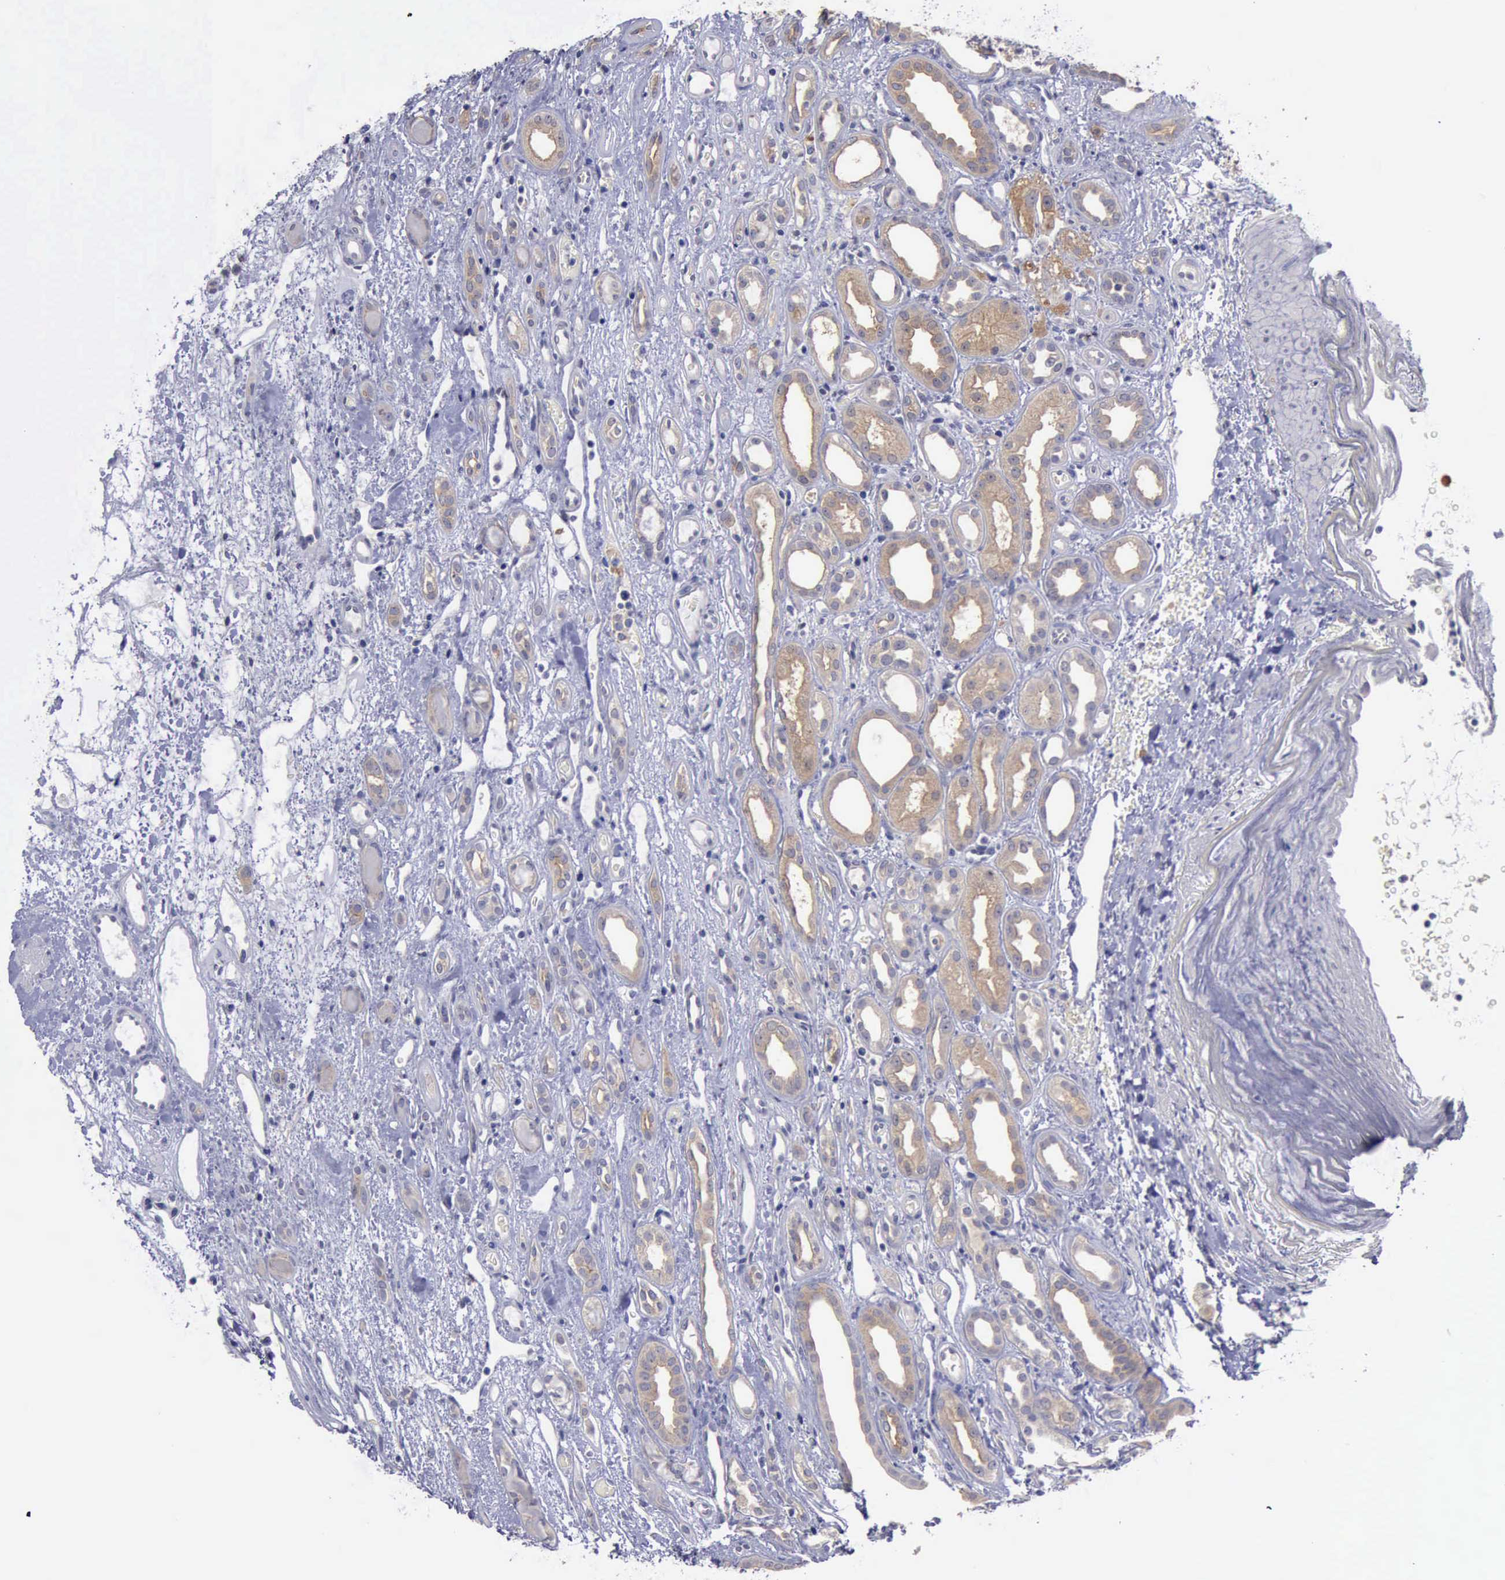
{"staining": {"intensity": "weak", "quantity": "25%-75%", "location": "cytoplasmic/membranous"}, "tissue": "renal cancer", "cell_type": "Tumor cells", "image_type": "cancer", "snomed": [{"axis": "morphology", "description": "Adenocarcinoma, NOS"}, {"axis": "topography", "description": "Kidney"}], "caption": "Immunohistochemical staining of adenocarcinoma (renal) shows weak cytoplasmic/membranous protein positivity in approximately 25%-75% of tumor cells.", "gene": "PHKA1", "patient": {"sex": "female", "age": 60}}